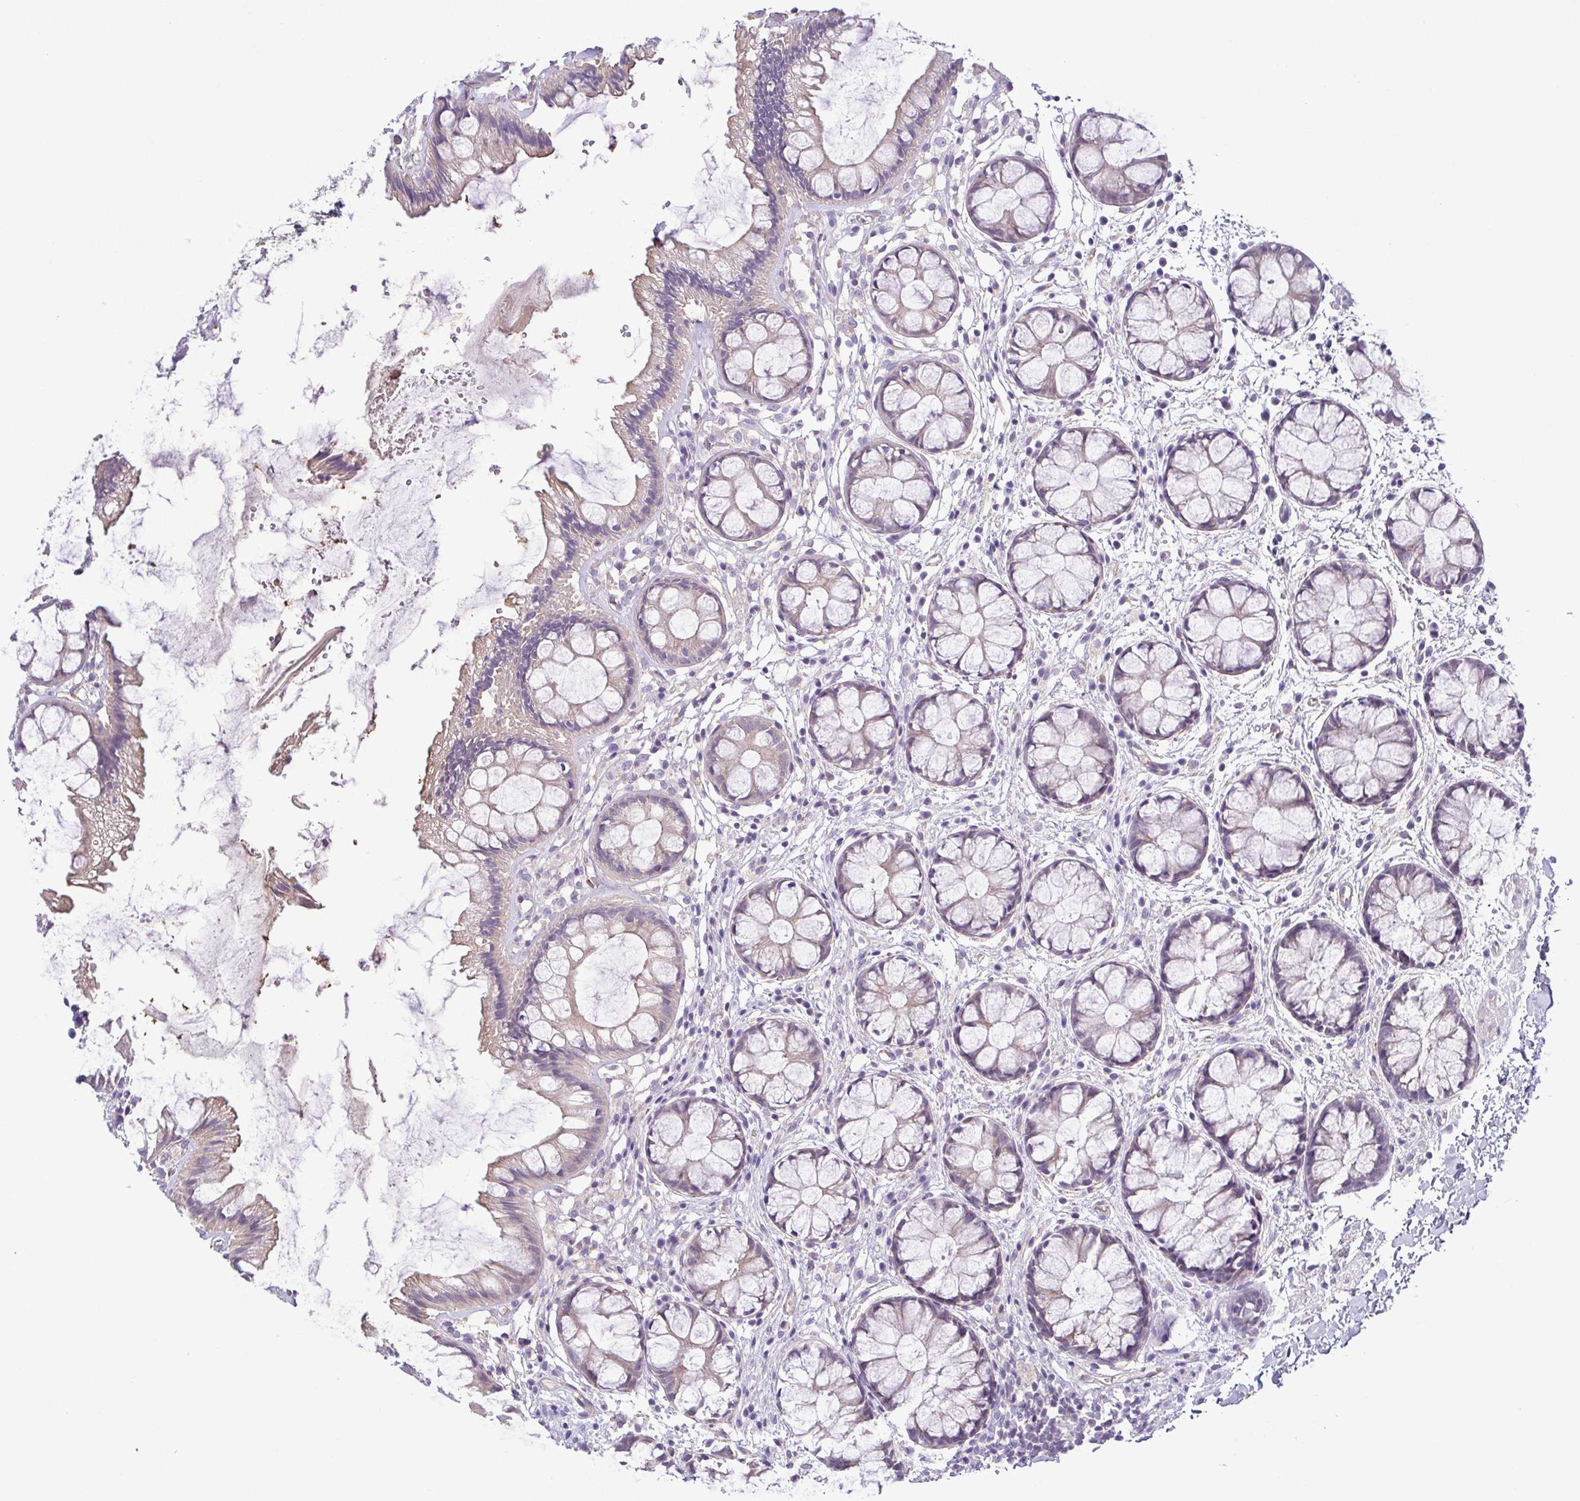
{"staining": {"intensity": "weak", "quantity": "25%-75%", "location": "cytoplasmic/membranous"}, "tissue": "rectum", "cell_type": "Glandular cells", "image_type": "normal", "snomed": [{"axis": "morphology", "description": "Normal tissue, NOS"}, {"axis": "topography", "description": "Rectum"}], "caption": "Rectum stained with DAB (3,3'-diaminobenzidine) IHC demonstrates low levels of weak cytoplasmic/membranous staining in approximately 25%-75% of glandular cells.", "gene": "MYL10", "patient": {"sex": "female", "age": 62}}